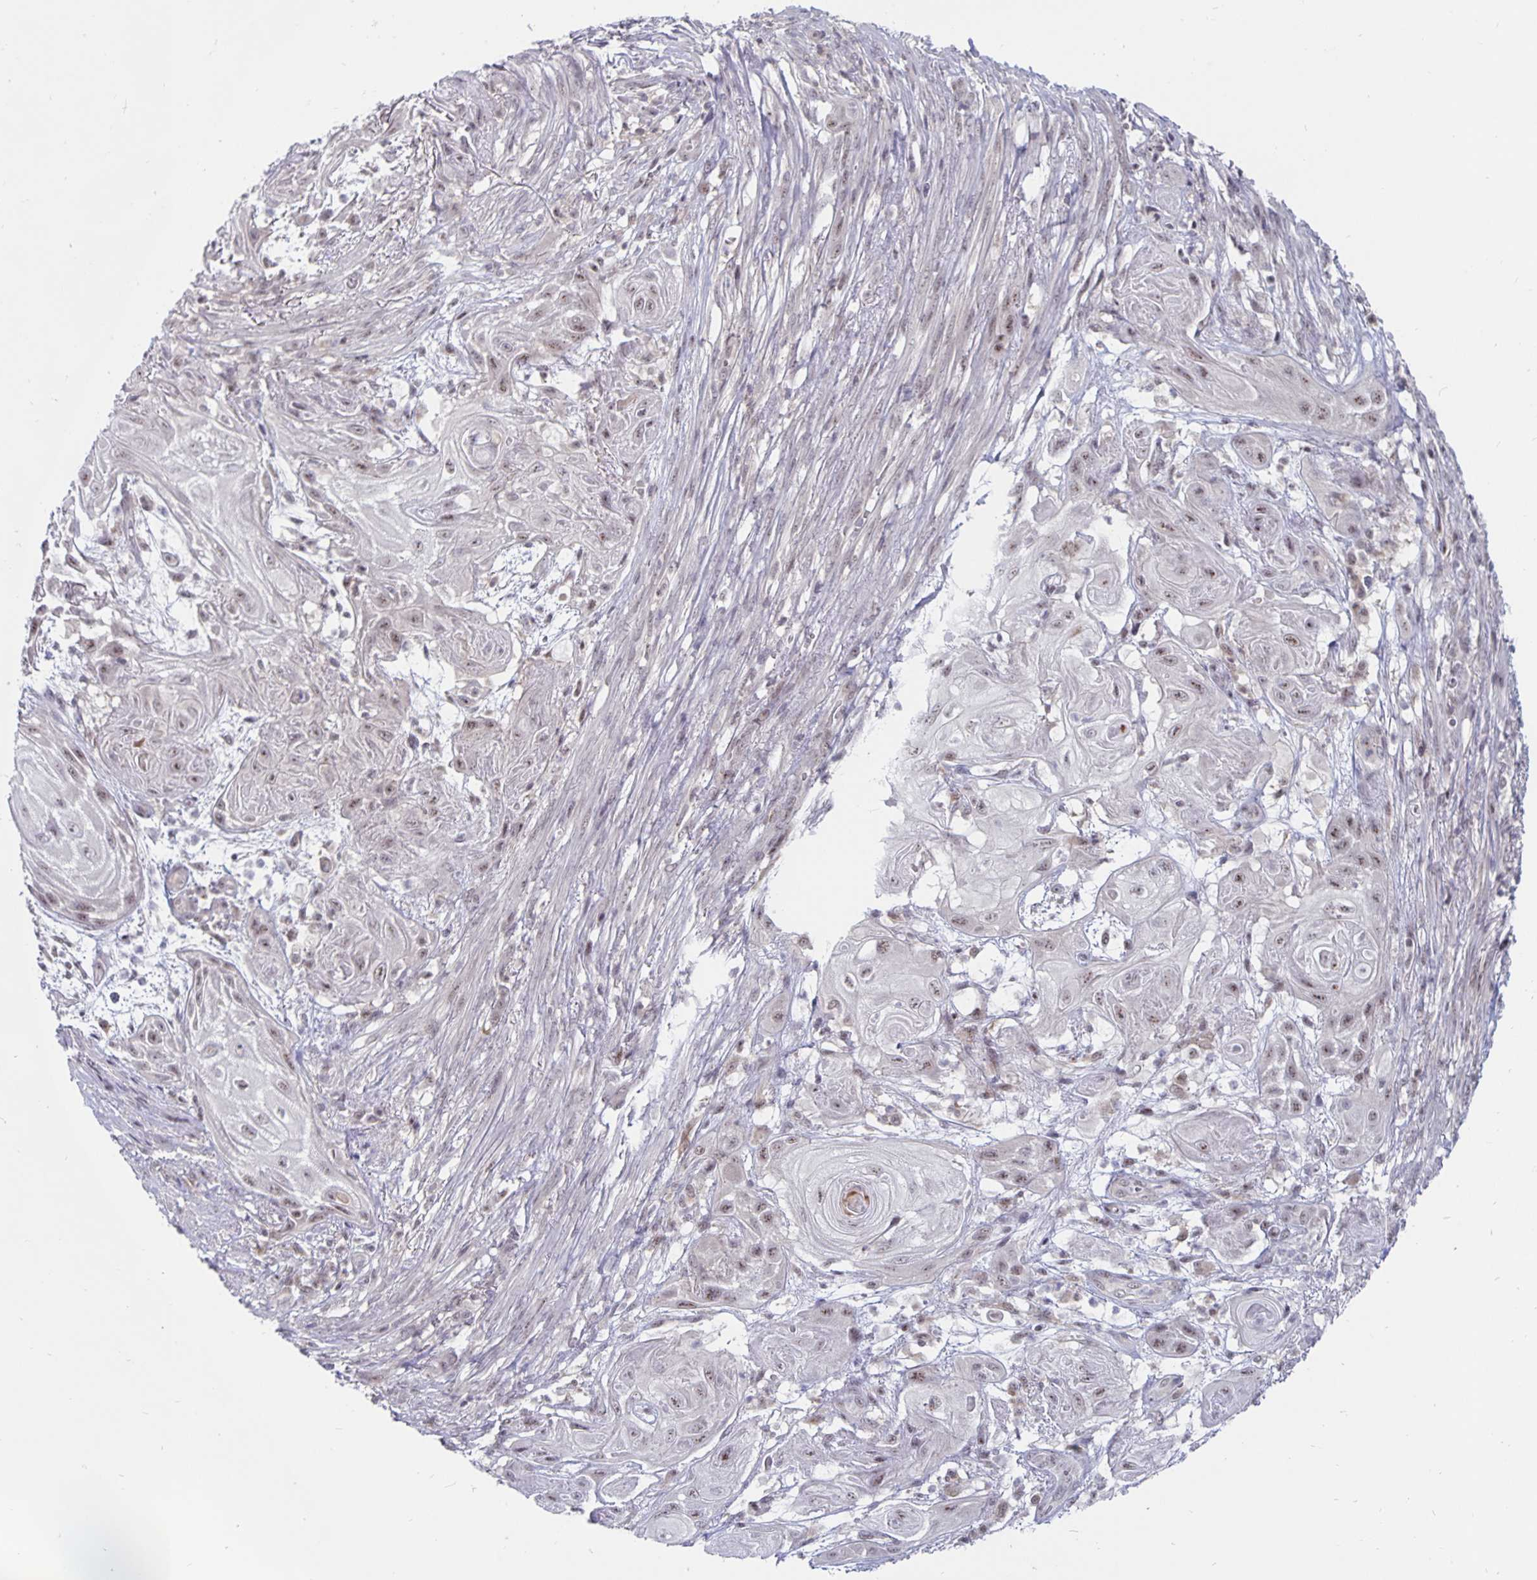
{"staining": {"intensity": "weak", "quantity": ">75%", "location": "nuclear"}, "tissue": "skin cancer", "cell_type": "Tumor cells", "image_type": "cancer", "snomed": [{"axis": "morphology", "description": "Squamous cell carcinoma, NOS"}, {"axis": "topography", "description": "Skin"}], "caption": "Human skin cancer stained for a protein (brown) demonstrates weak nuclear positive staining in approximately >75% of tumor cells.", "gene": "EXOC6B", "patient": {"sex": "male", "age": 62}}